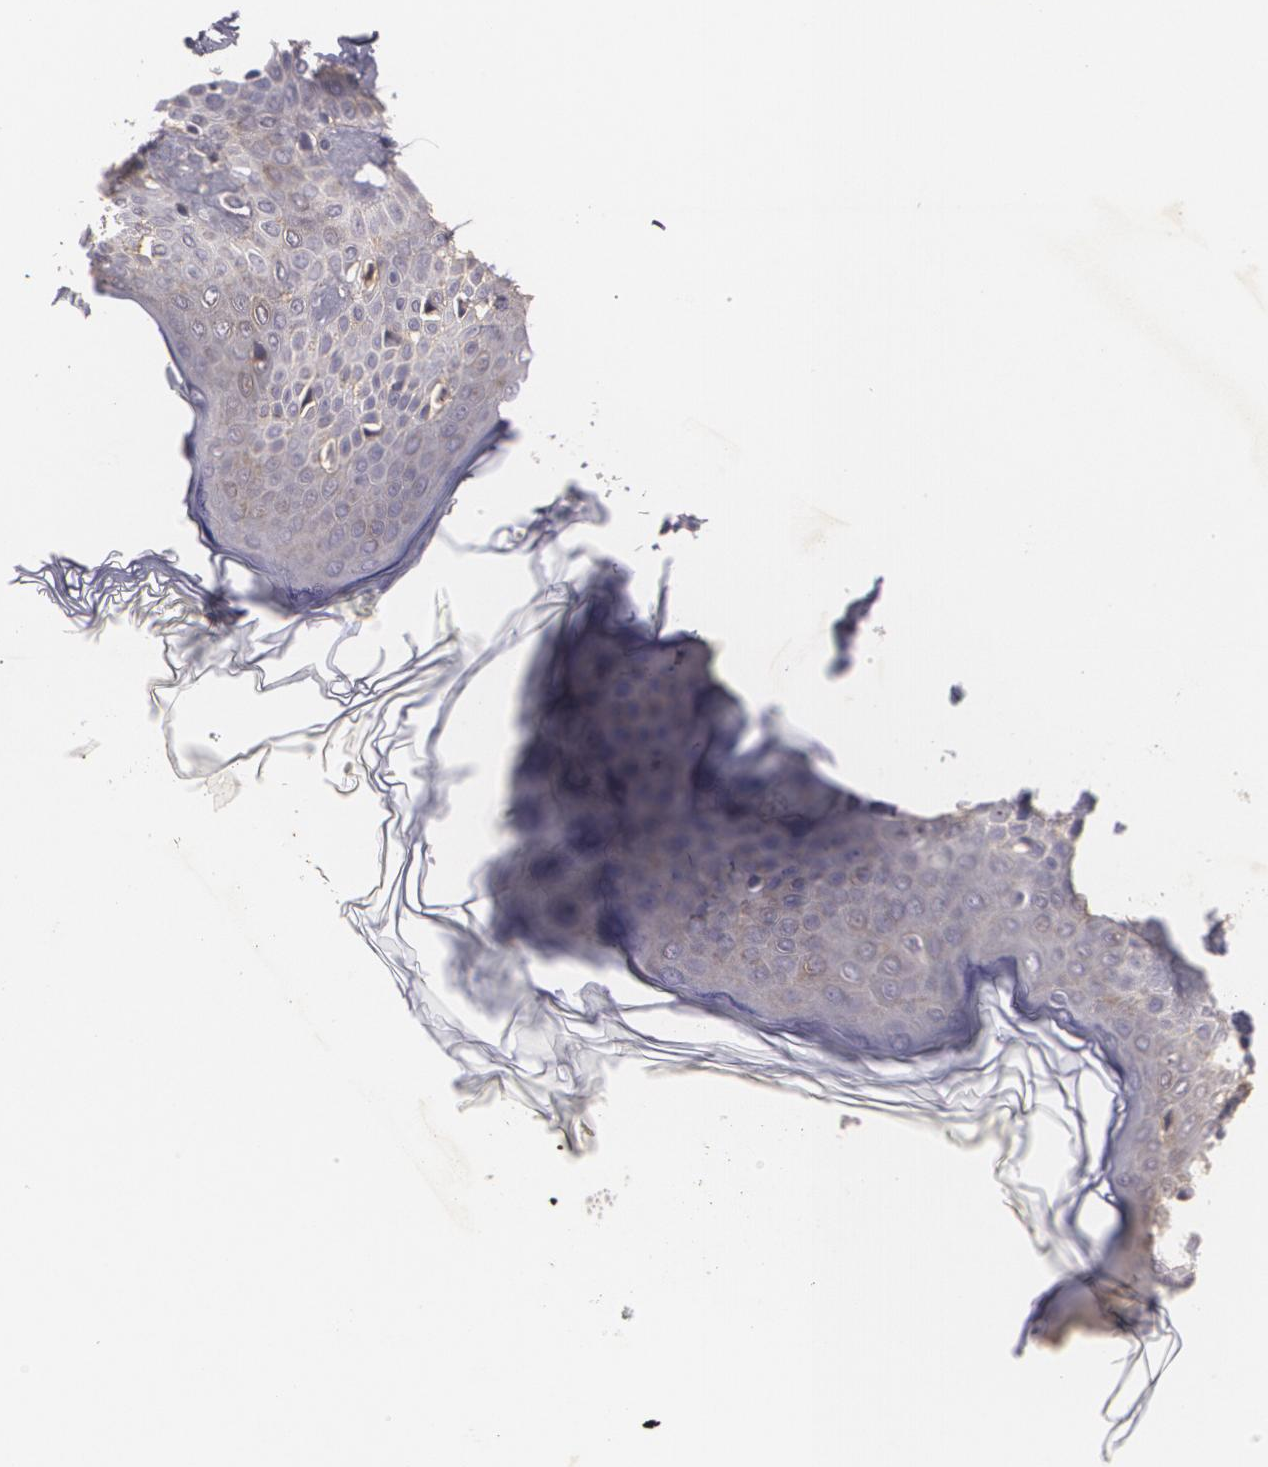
{"staining": {"intensity": "negative", "quantity": "none", "location": "none"}, "tissue": "skin", "cell_type": "Fibroblasts", "image_type": "normal", "snomed": [{"axis": "morphology", "description": "Normal tissue, NOS"}, {"axis": "topography", "description": "Skin"}], "caption": "IHC of normal human skin shows no positivity in fibroblasts.", "gene": "KCNA4", "patient": {"sex": "male", "age": 32}}